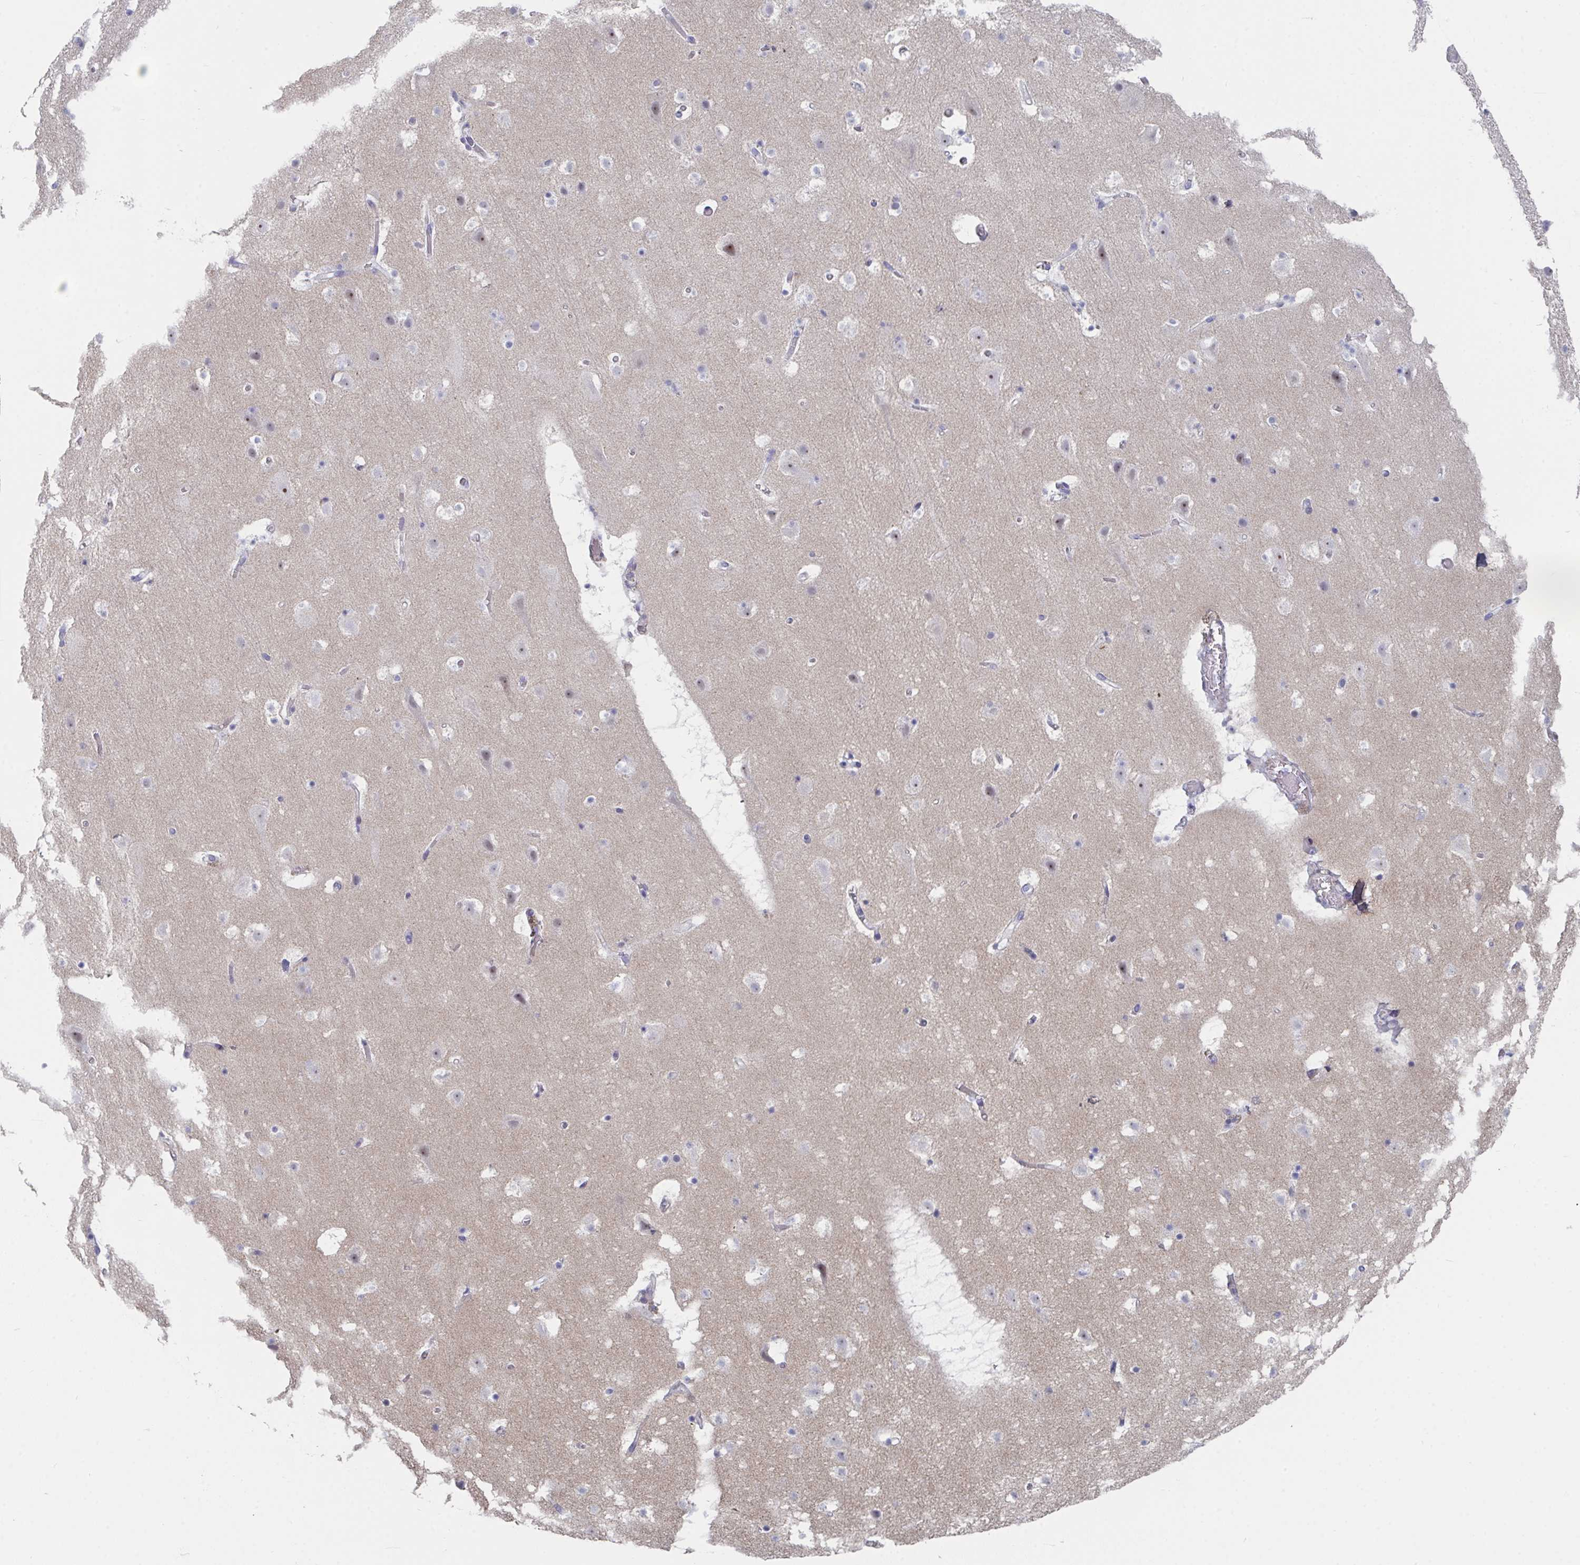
{"staining": {"intensity": "negative", "quantity": "none", "location": "none"}, "tissue": "cerebral cortex", "cell_type": "Endothelial cells", "image_type": "normal", "snomed": [{"axis": "morphology", "description": "Normal tissue, NOS"}, {"axis": "topography", "description": "Cerebral cortex"}], "caption": "DAB immunohistochemical staining of benign cerebral cortex displays no significant expression in endothelial cells. The staining was performed using DAB to visualize the protein expression in brown, while the nuclei were stained in blue with hematoxylin (Magnification: 20x).", "gene": "CENPT", "patient": {"sex": "female", "age": 42}}